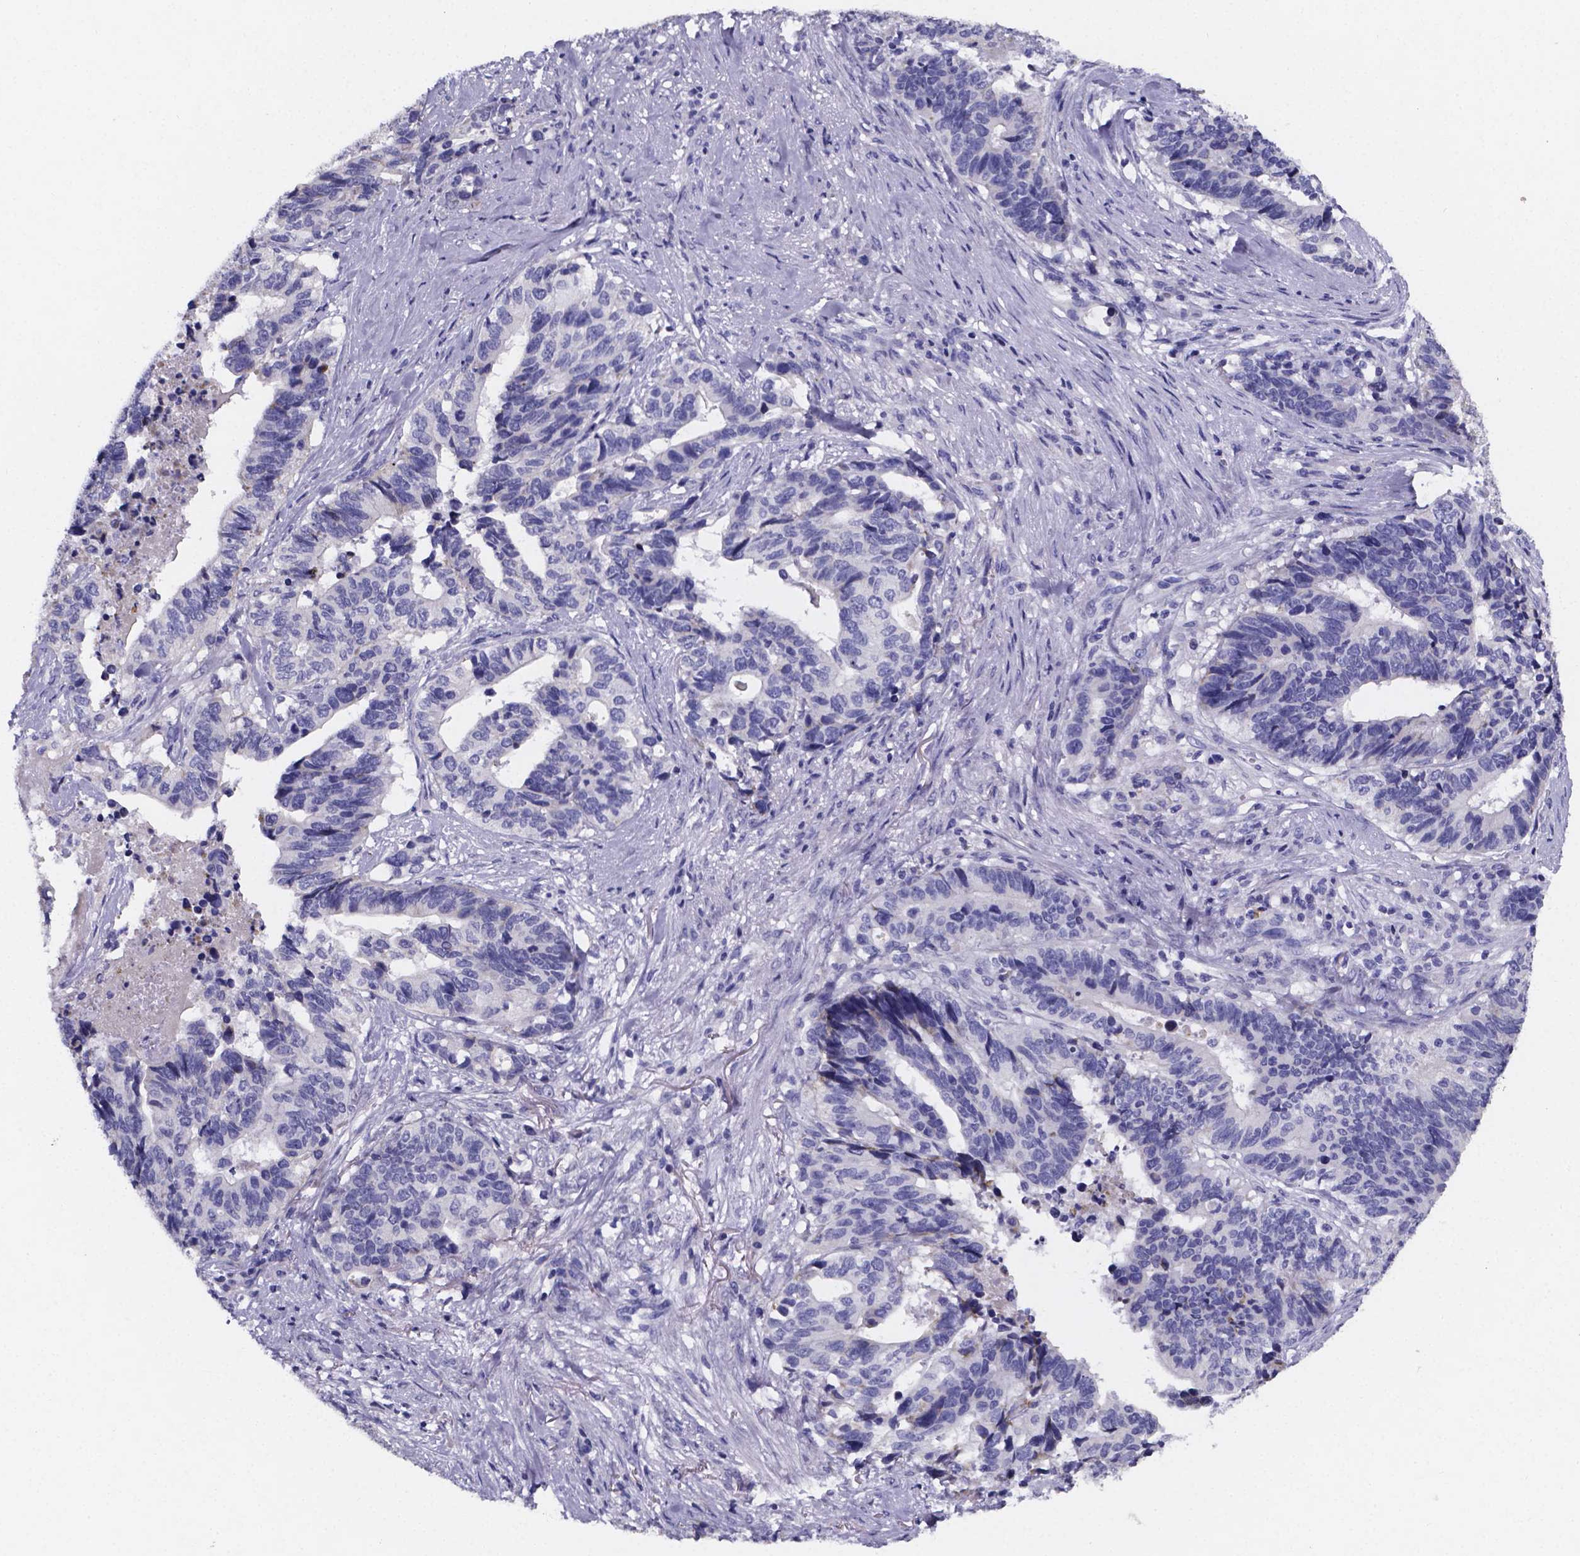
{"staining": {"intensity": "negative", "quantity": "none", "location": "none"}, "tissue": "stomach cancer", "cell_type": "Tumor cells", "image_type": "cancer", "snomed": [{"axis": "morphology", "description": "Adenocarcinoma, NOS"}, {"axis": "topography", "description": "Stomach, upper"}], "caption": "Stomach cancer (adenocarcinoma) was stained to show a protein in brown. There is no significant expression in tumor cells. Nuclei are stained in blue.", "gene": "PAH", "patient": {"sex": "female", "age": 67}}